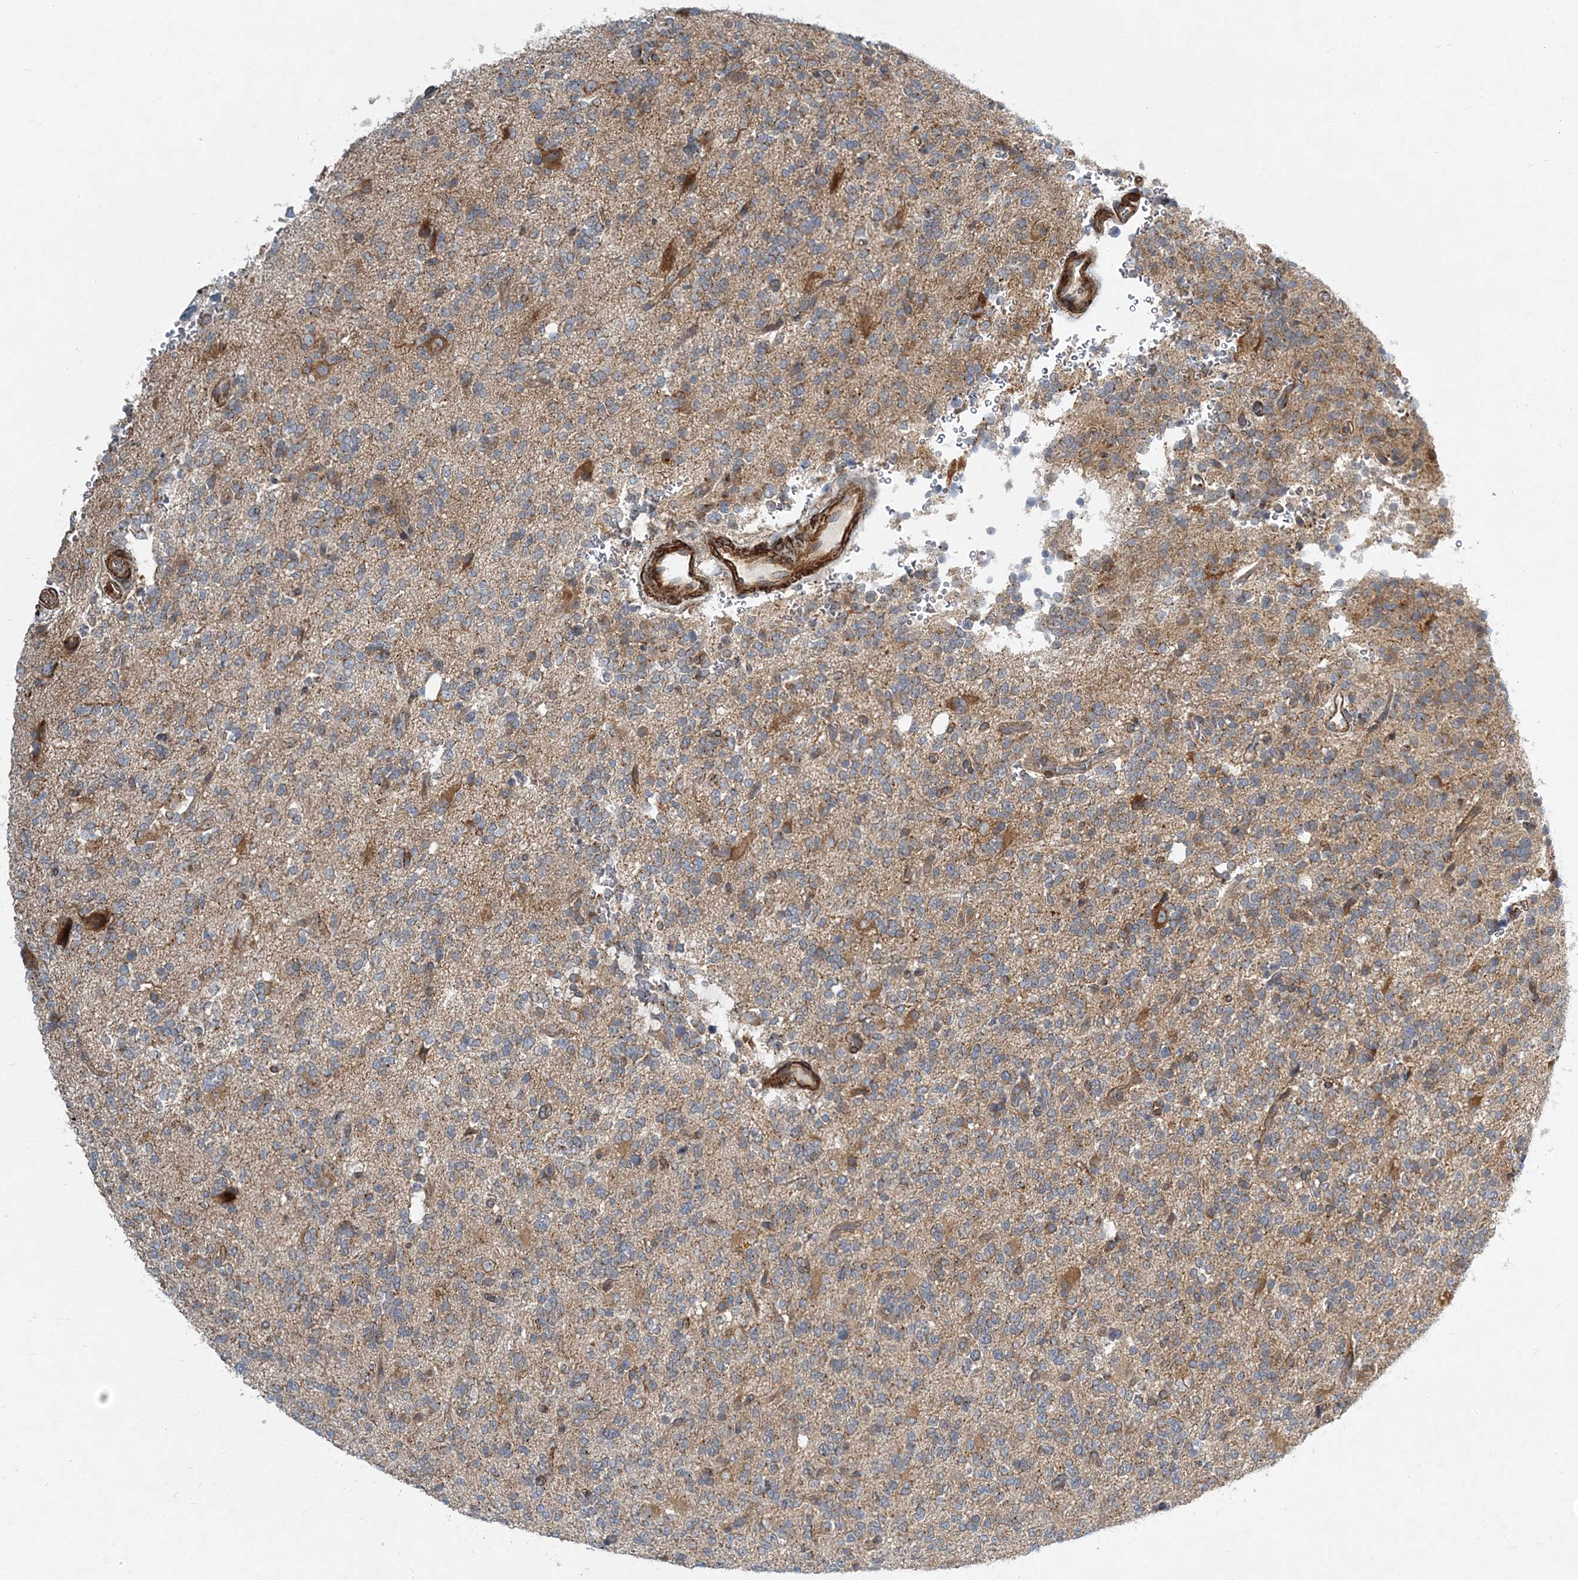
{"staining": {"intensity": "weak", "quantity": "<25%", "location": "cytoplasmic/membranous"}, "tissue": "glioma", "cell_type": "Tumor cells", "image_type": "cancer", "snomed": [{"axis": "morphology", "description": "Glioma, malignant, High grade"}, {"axis": "topography", "description": "Brain"}], "caption": "There is no significant staining in tumor cells of glioma.", "gene": "NBAS", "patient": {"sex": "female", "age": 62}}